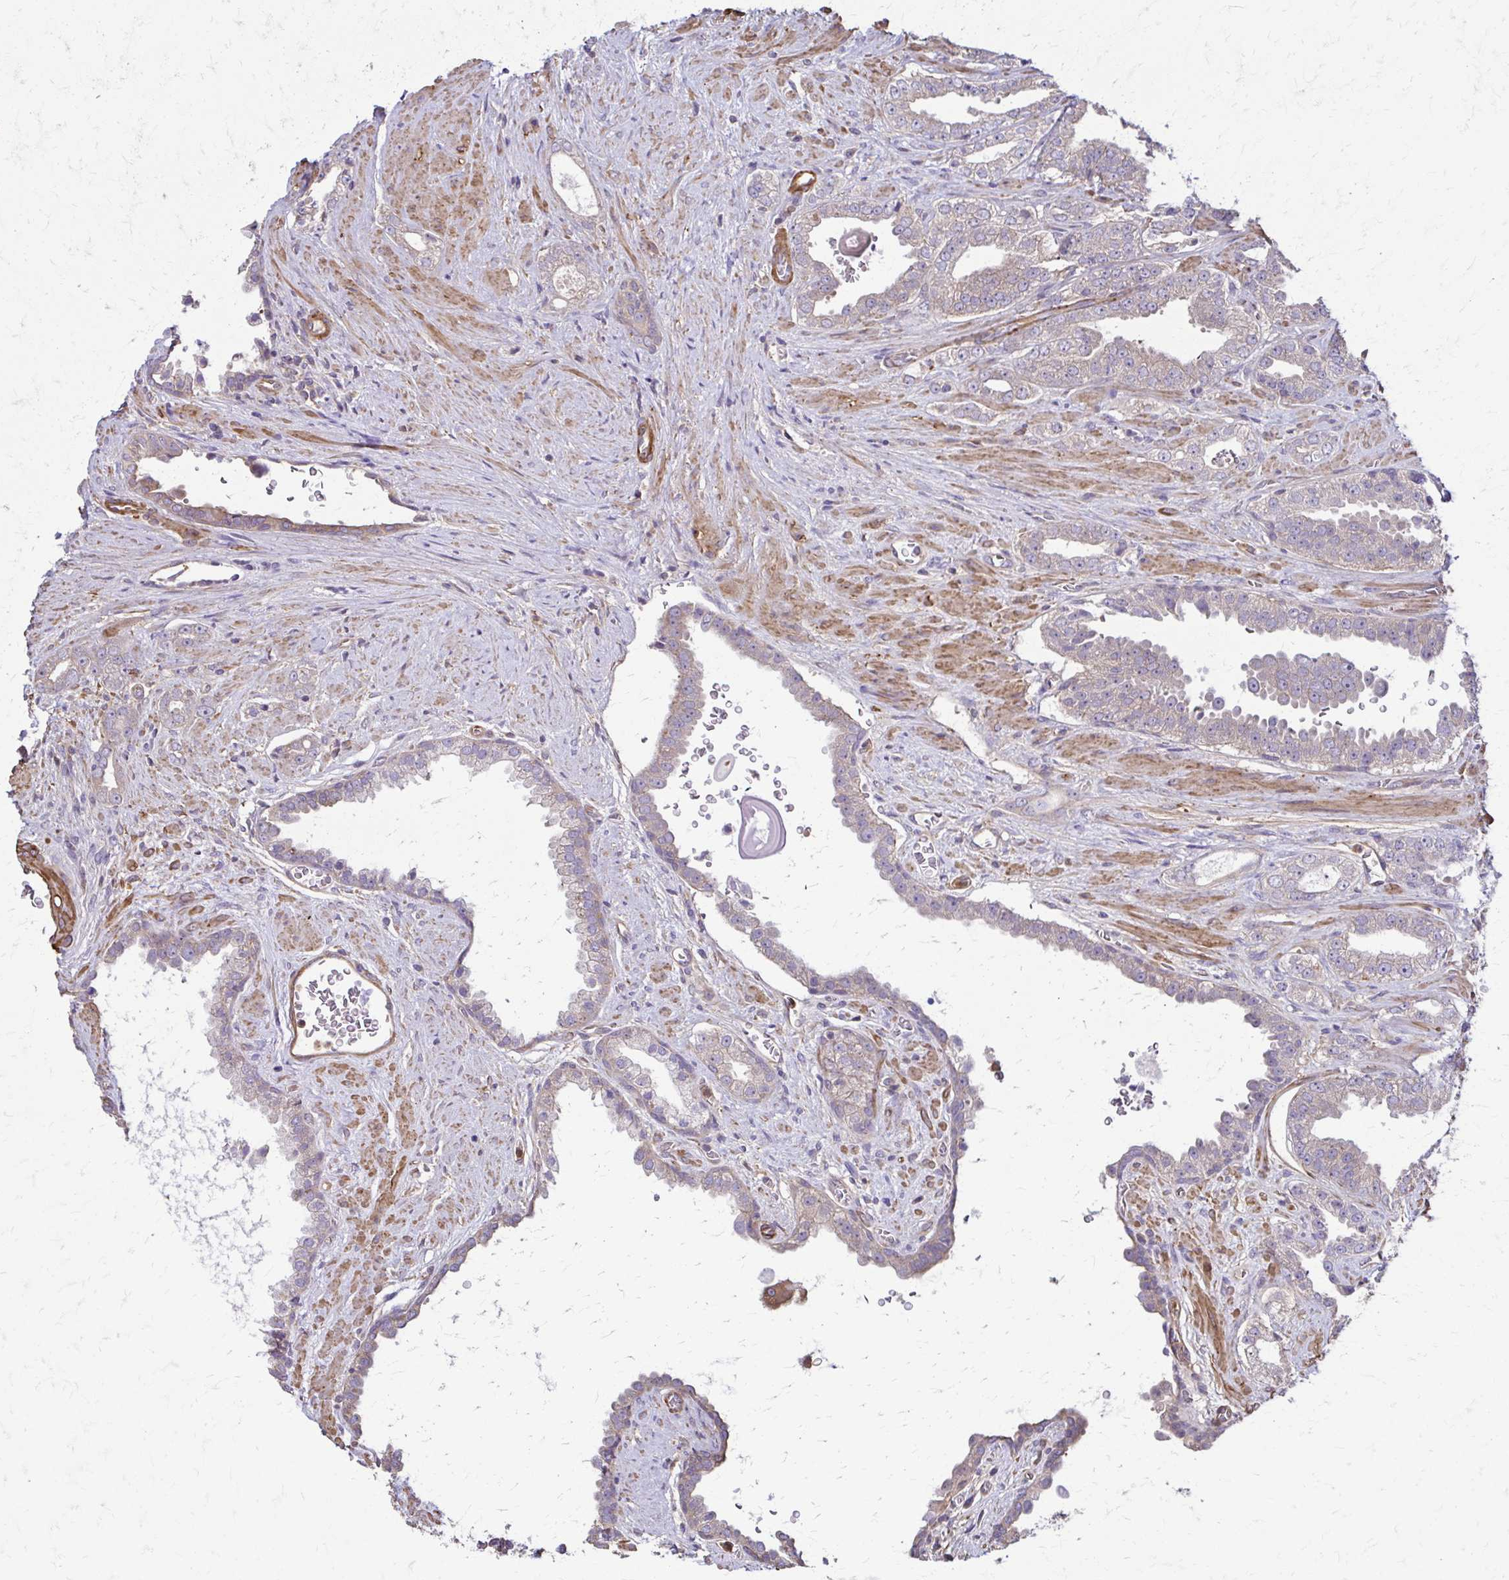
{"staining": {"intensity": "negative", "quantity": "none", "location": "none"}, "tissue": "prostate cancer", "cell_type": "Tumor cells", "image_type": "cancer", "snomed": [{"axis": "morphology", "description": "Adenocarcinoma, Low grade"}, {"axis": "topography", "description": "Prostate"}], "caption": "High power microscopy photomicrograph of an IHC micrograph of prostate low-grade adenocarcinoma, revealing no significant expression in tumor cells.", "gene": "DSP", "patient": {"sex": "male", "age": 67}}